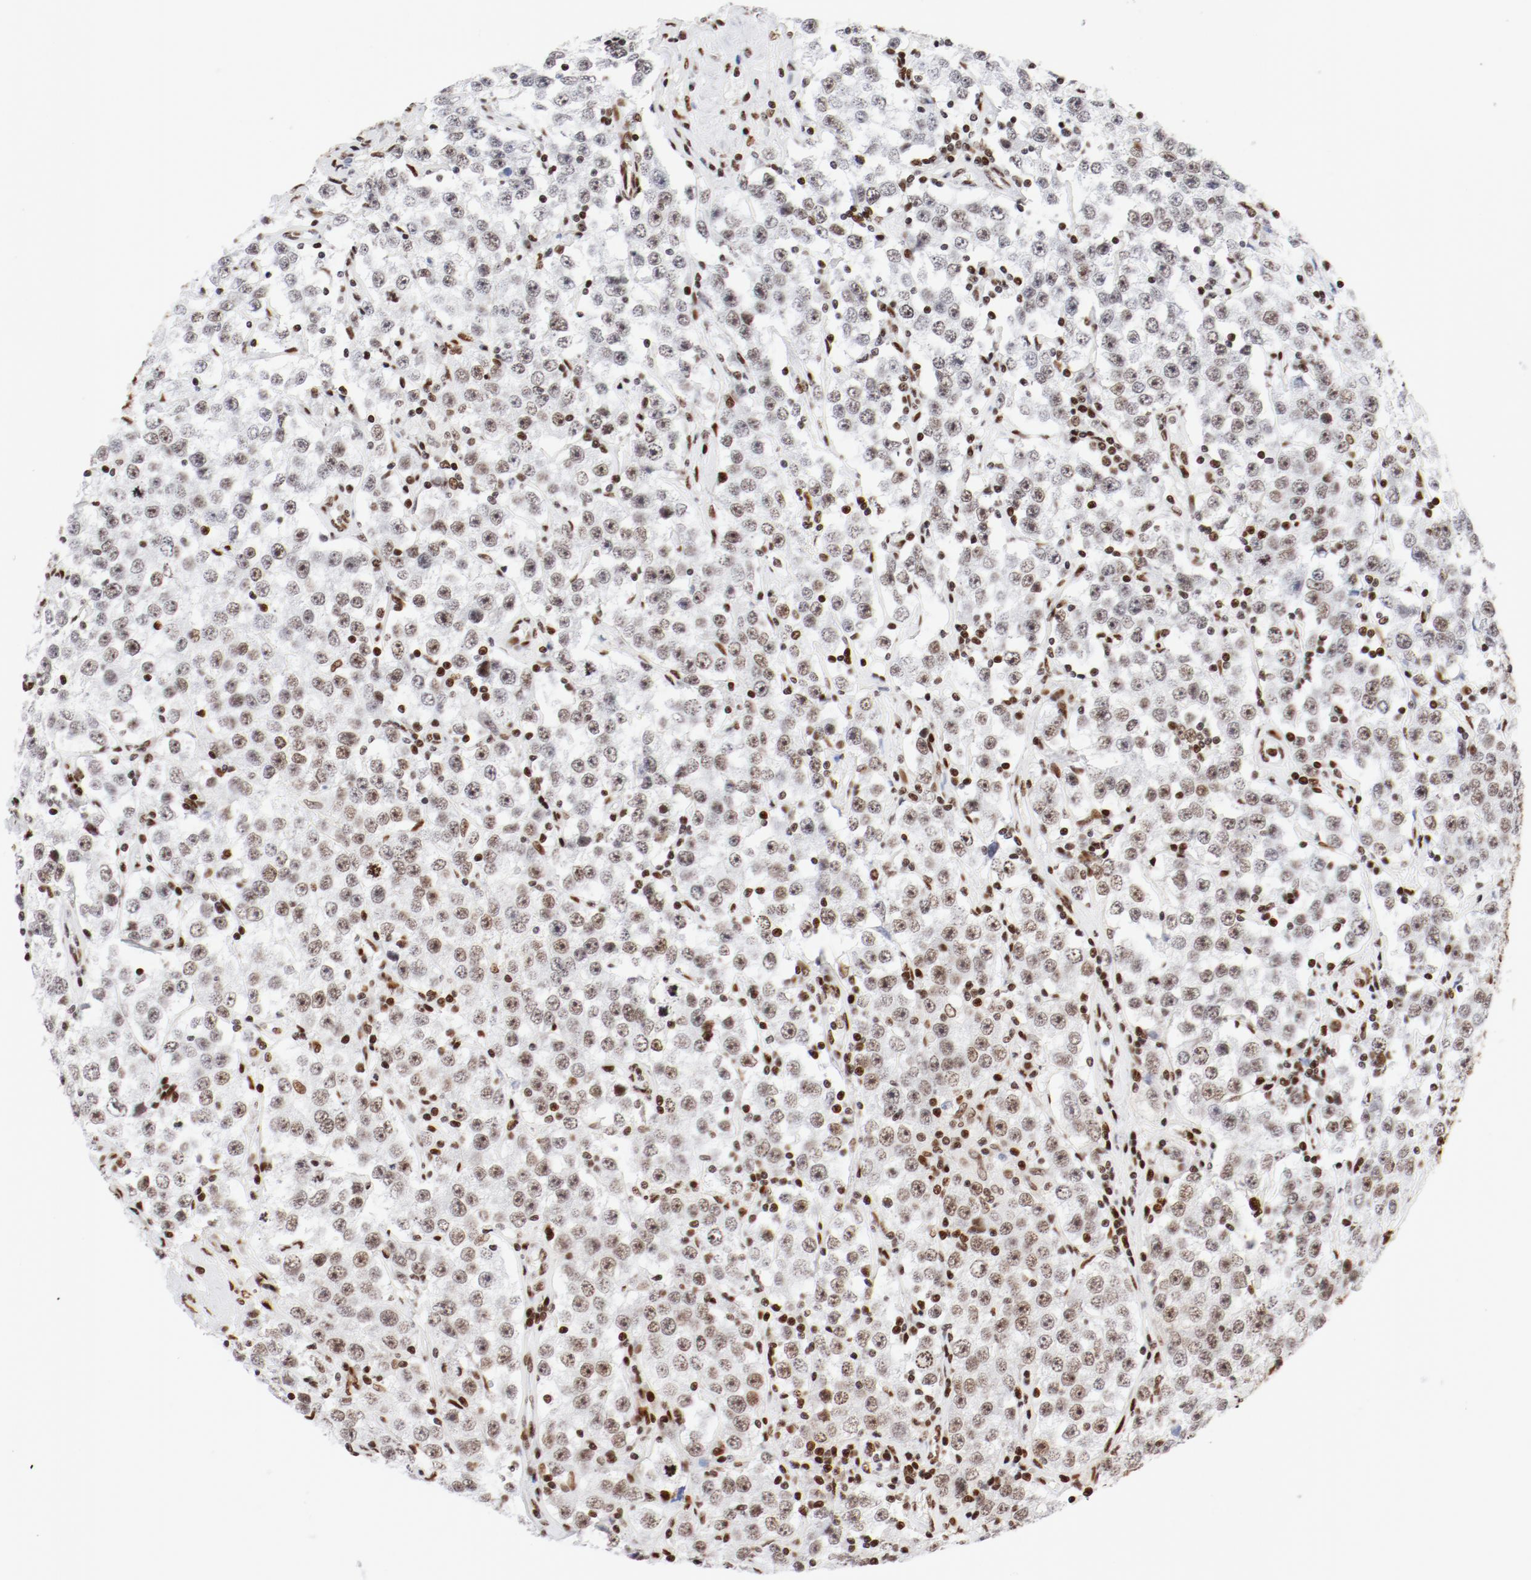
{"staining": {"intensity": "moderate", "quantity": ">75%", "location": "nuclear"}, "tissue": "testis cancer", "cell_type": "Tumor cells", "image_type": "cancer", "snomed": [{"axis": "morphology", "description": "Seminoma, NOS"}, {"axis": "topography", "description": "Testis"}], "caption": "Seminoma (testis) was stained to show a protein in brown. There is medium levels of moderate nuclear staining in about >75% of tumor cells.", "gene": "CTBP1", "patient": {"sex": "male", "age": 52}}